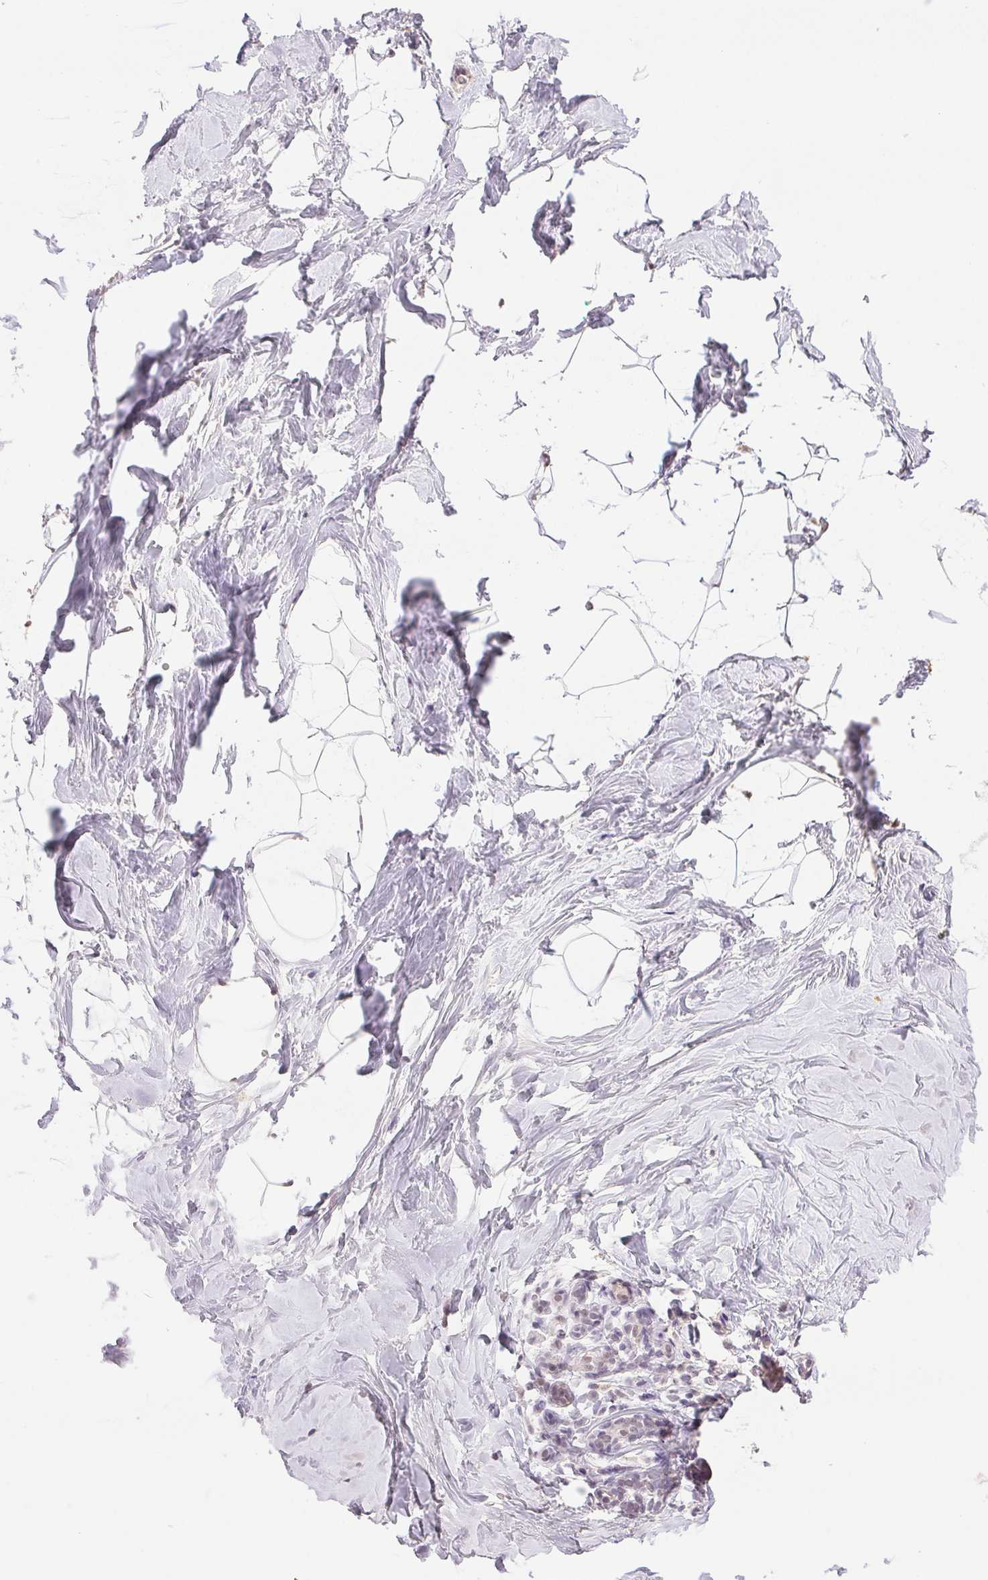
{"staining": {"intensity": "negative", "quantity": "none", "location": "none"}, "tissue": "breast", "cell_type": "Adipocytes", "image_type": "normal", "snomed": [{"axis": "morphology", "description": "Normal tissue, NOS"}, {"axis": "topography", "description": "Breast"}], "caption": "Immunohistochemical staining of normal human breast shows no significant staining in adipocytes.", "gene": "PRPF18", "patient": {"sex": "female", "age": 32}}